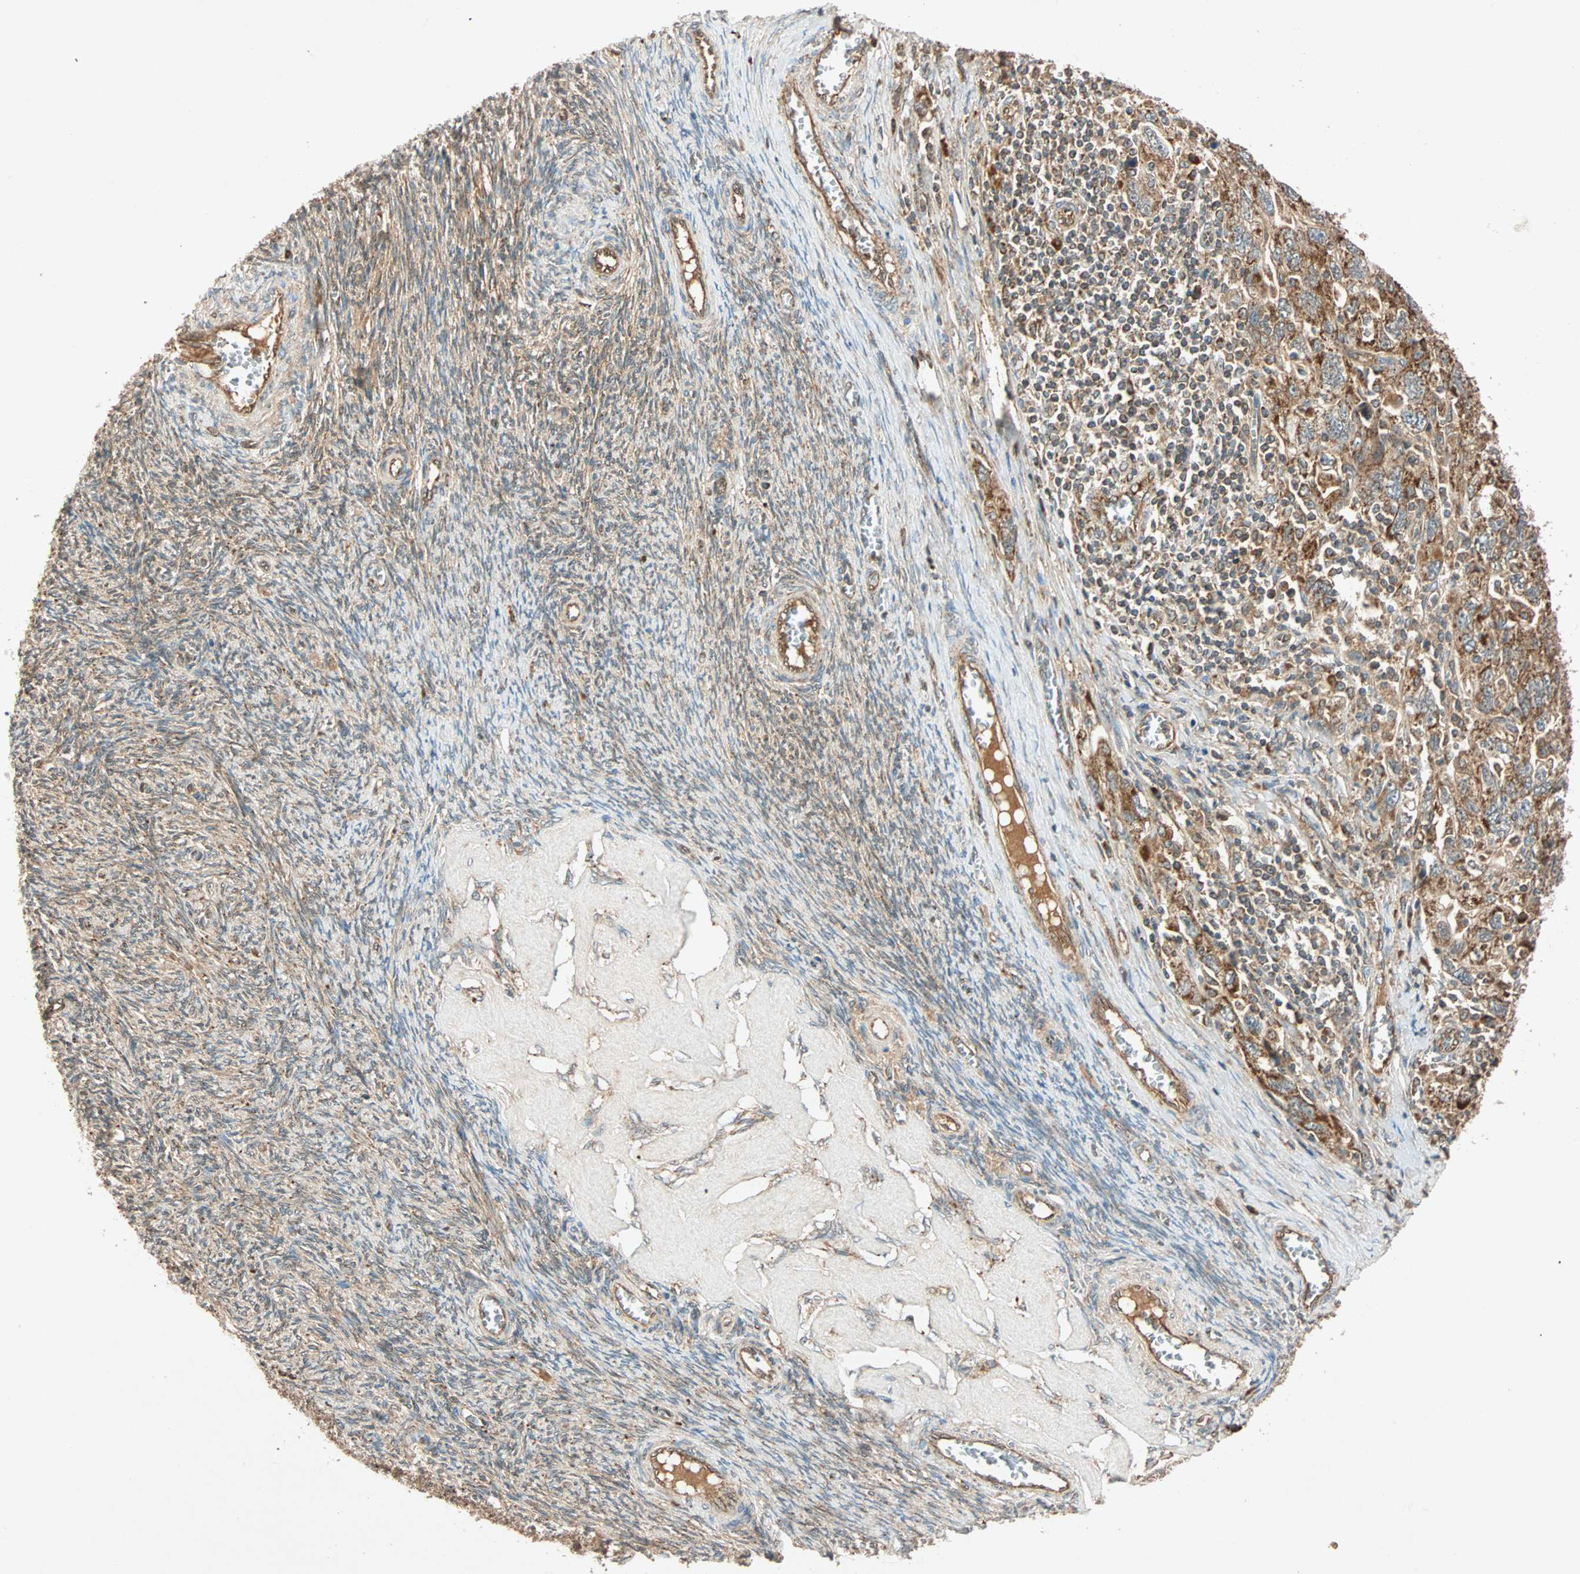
{"staining": {"intensity": "moderate", "quantity": ">75%", "location": "cytoplasmic/membranous"}, "tissue": "ovarian cancer", "cell_type": "Tumor cells", "image_type": "cancer", "snomed": [{"axis": "morphology", "description": "Carcinoma, endometroid"}, {"axis": "topography", "description": "Ovary"}], "caption": "An image of human endometroid carcinoma (ovarian) stained for a protein shows moderate cytoplasmic/membranous brown staining in tumor cells.", "gene": "MAPK1", "patient": {"sex": "female", "age": 42}}